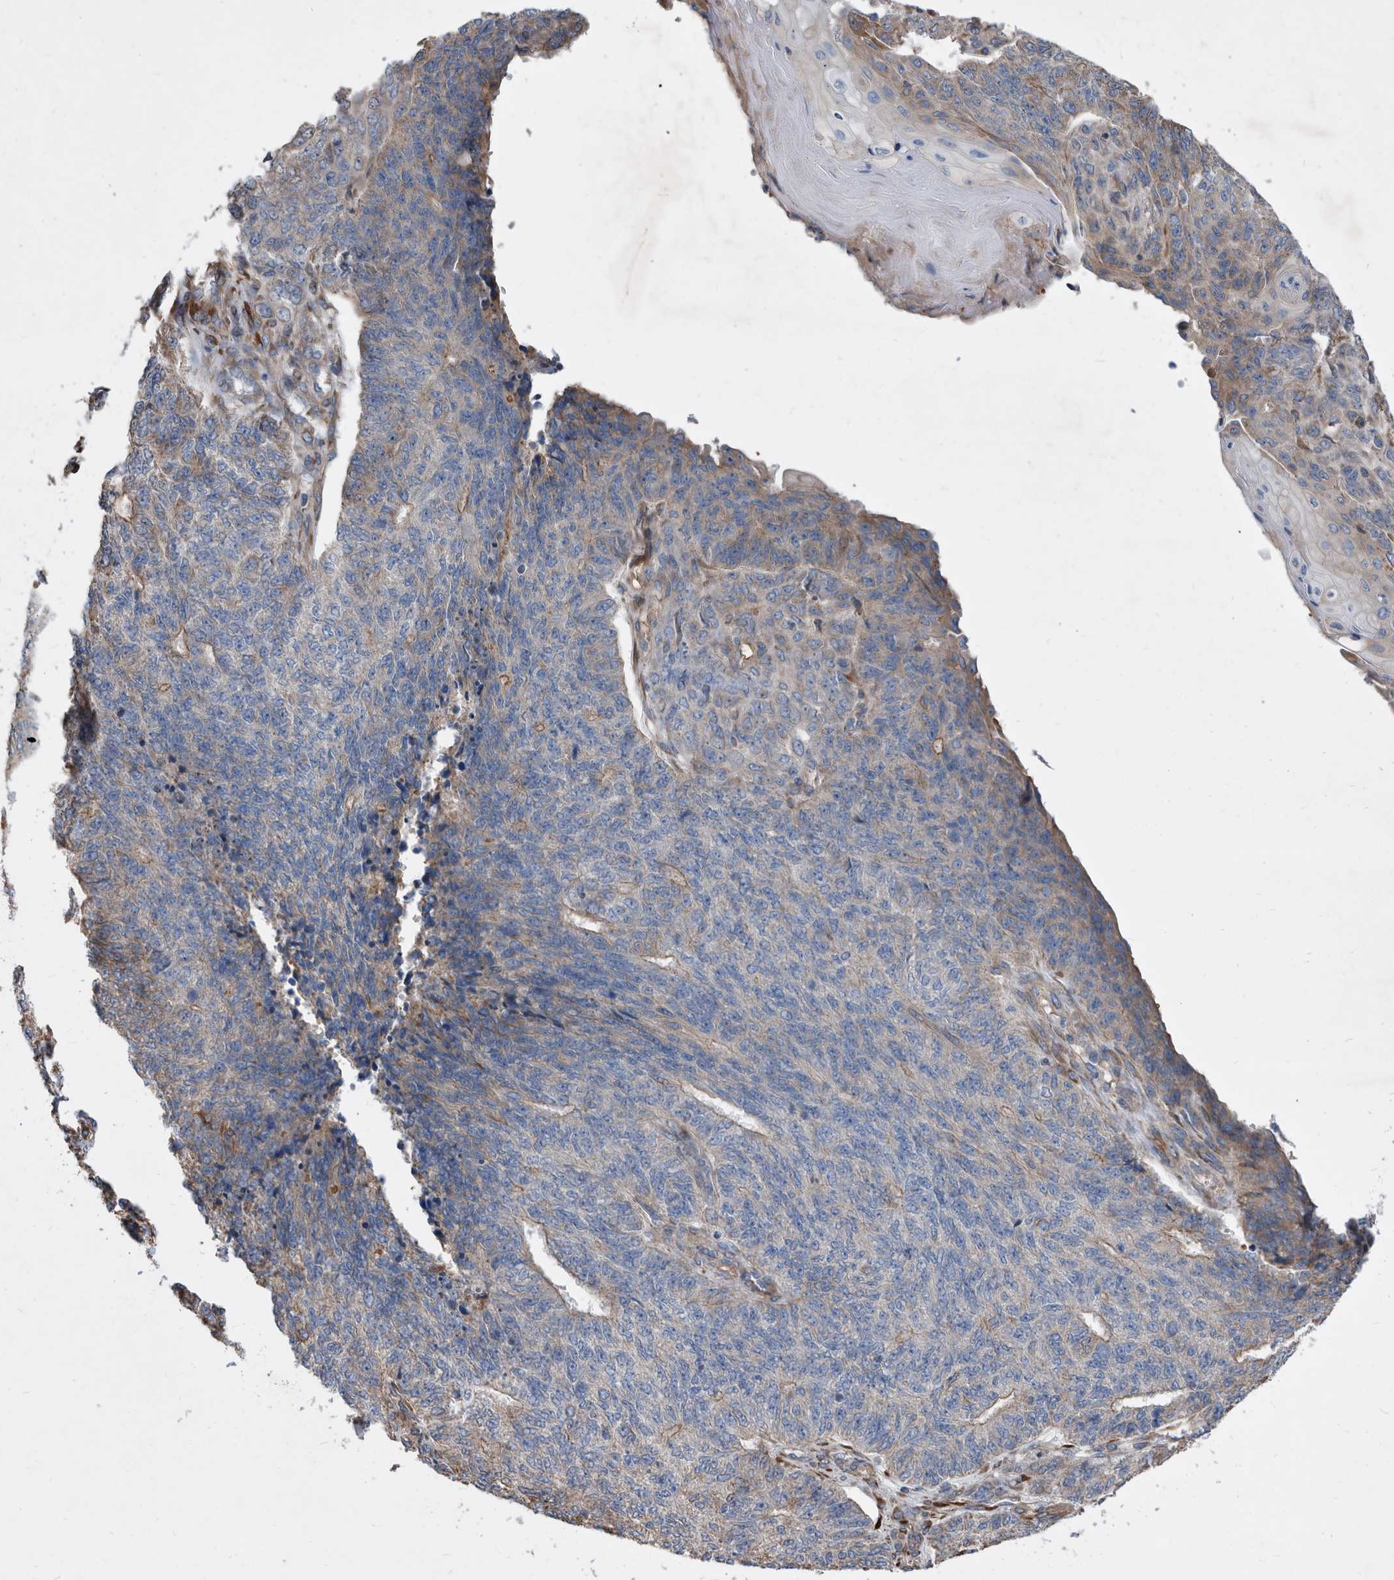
{"staining": {"intensity": "weak", "quantity": "<25%", "location": "cytoplasmic/membranous"}, "tissue": "endometrial cancer", "cell_type": "Tumor cells", "image_type": "cancer", "snomed": [{"axis": "morphology", "description": "Adenocarcinoma, NOS"}, {"axis": "topography", "description": "Endometrium"}], "caption": "A photomicrograph of human endometrial cancer (adenocarcinoma) is negative for staining in tumor cells.", "gene": "ATP13A3", "patient": {"sex": "female", "age": 32}}